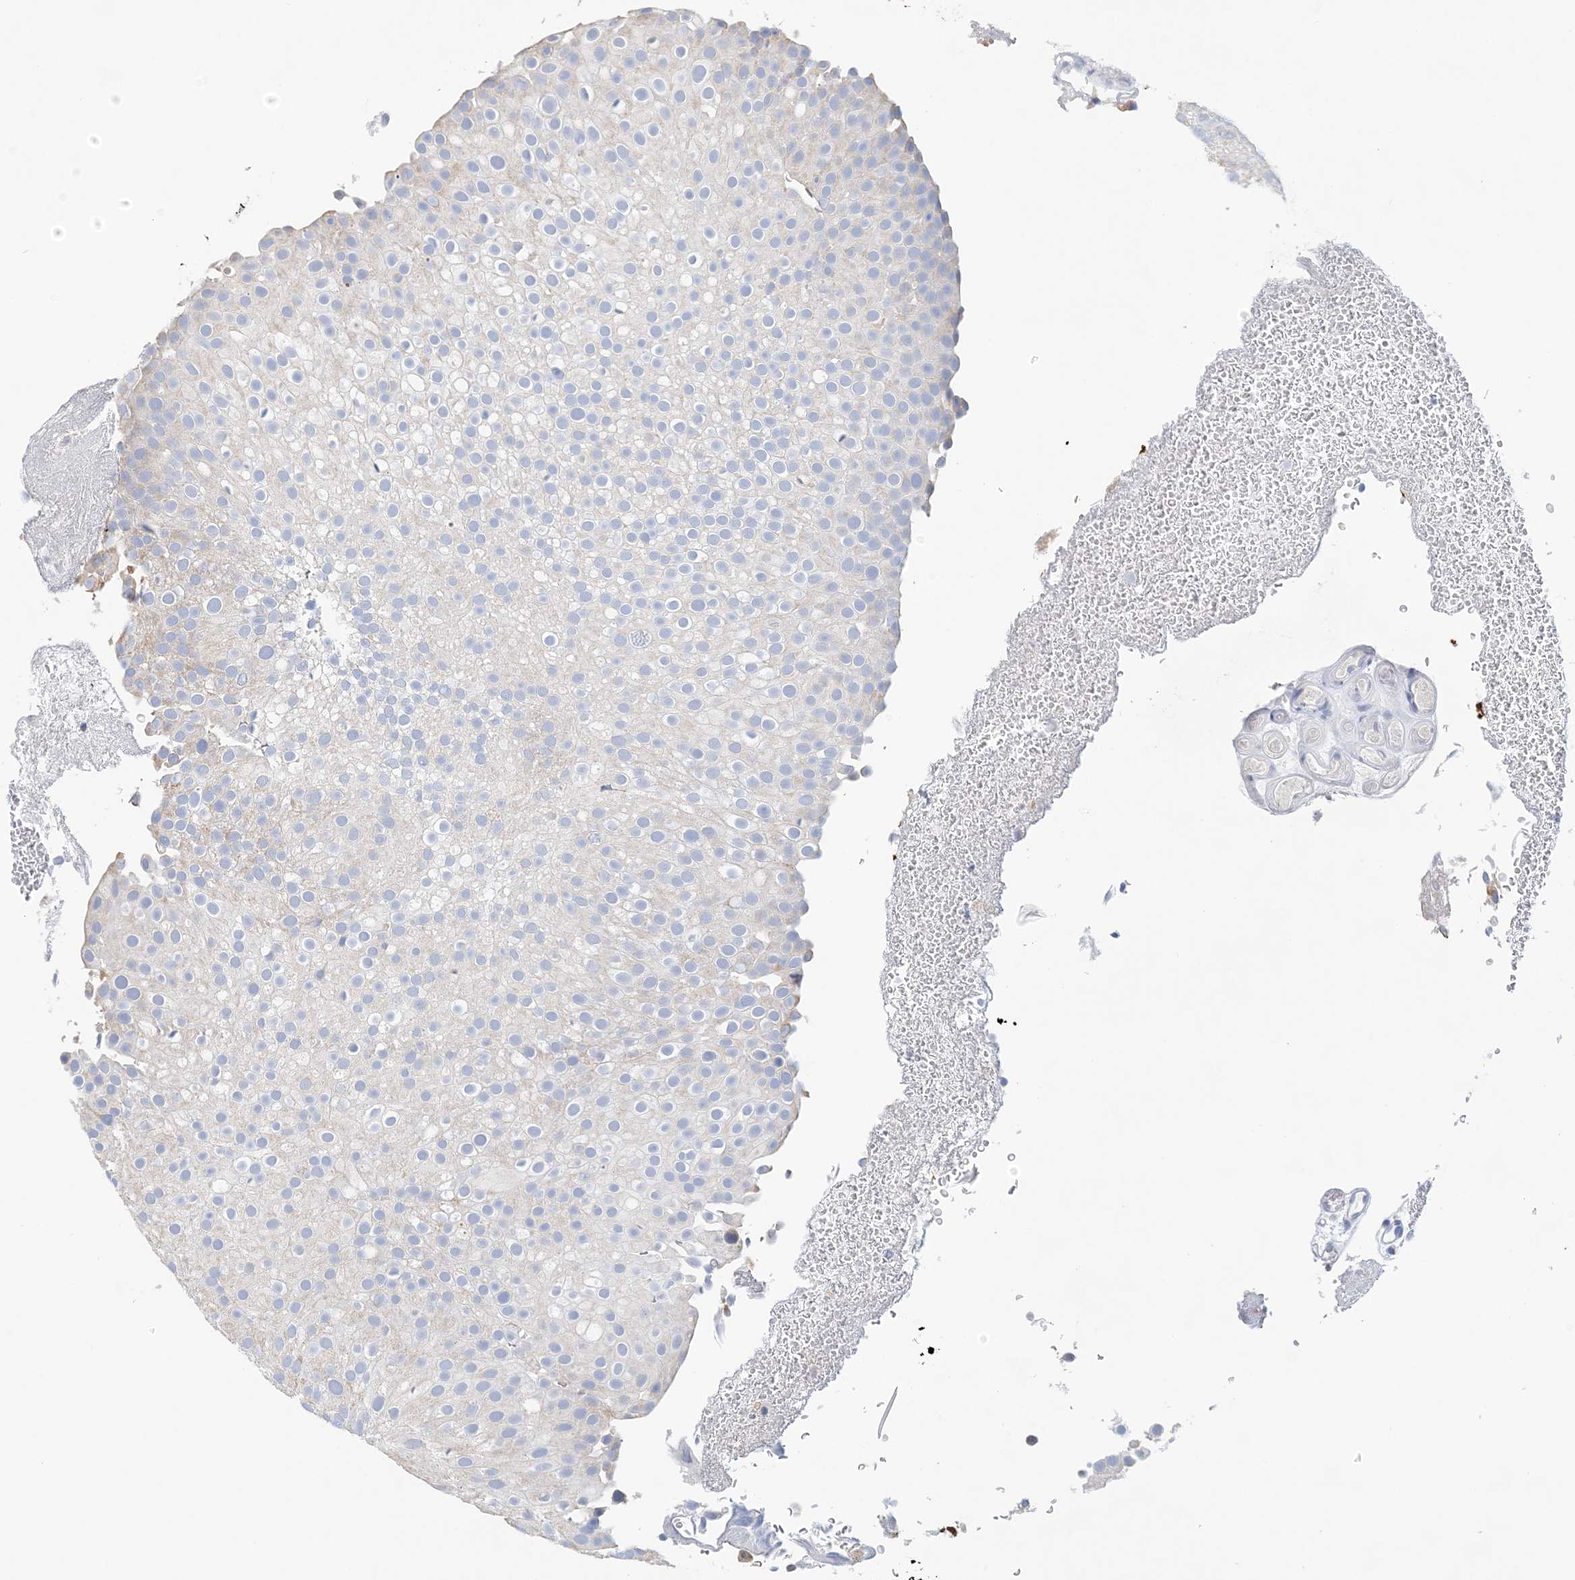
{"staining": {"intensity": "negative", "quantity": "none", "location": "none"}, "tissue": "urothelial cancer", "cell_type": "Tumor cells", "image_type": "cancer", "snomed": [{"axis": "morphology", "description": "Urothelial carcinoma, Low grade"}, {"axis": "topography", "description": "Urinary bladder"}], "caption": "There is no significant expression in tumor cells of urothelial cancer. (IHC, brightfield microscopy, high magnification).", "gene": "LRRIQ4", "patient": {"sex": "male", "age": 78}}